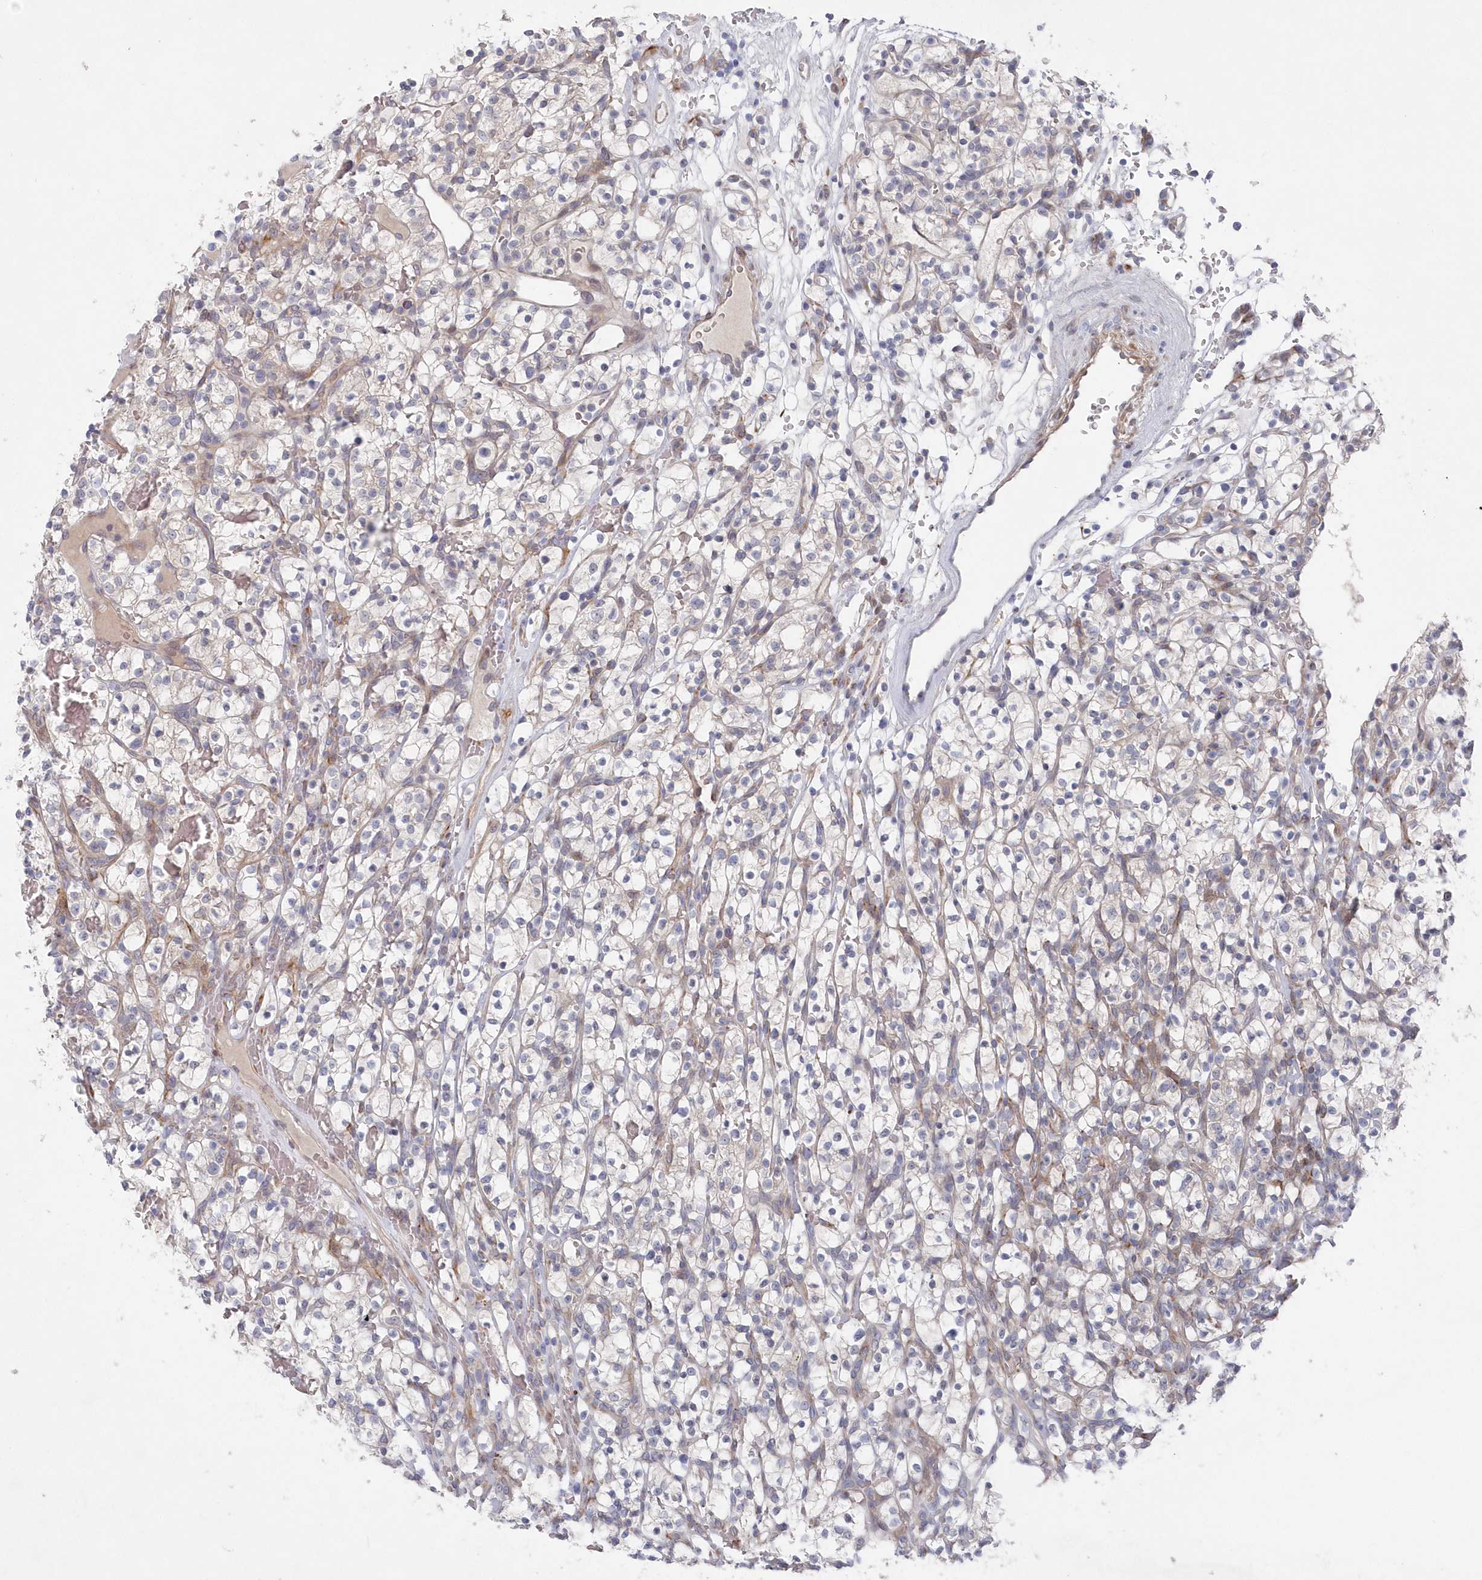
{"staining": {"intensity": "negative", "quantity": "none", "location": "none"}, "tissue": "renal cancer", "cell_type": "Tumor cells", "image_type": "cancer", "snomed": [{"axis": "morphology", "description": "Adenocarcinoma, NOS"}, {"axis": "topography", "description": "Kidney"}], "caption": "IHC histopathology image of neoplastic tissue: human renal adenocarcinoma stained with DAB exhibits no significant protein staining in tumor cells.", "gene": "KIAA1586", "patient": {"sex": "female", "age": 57}}